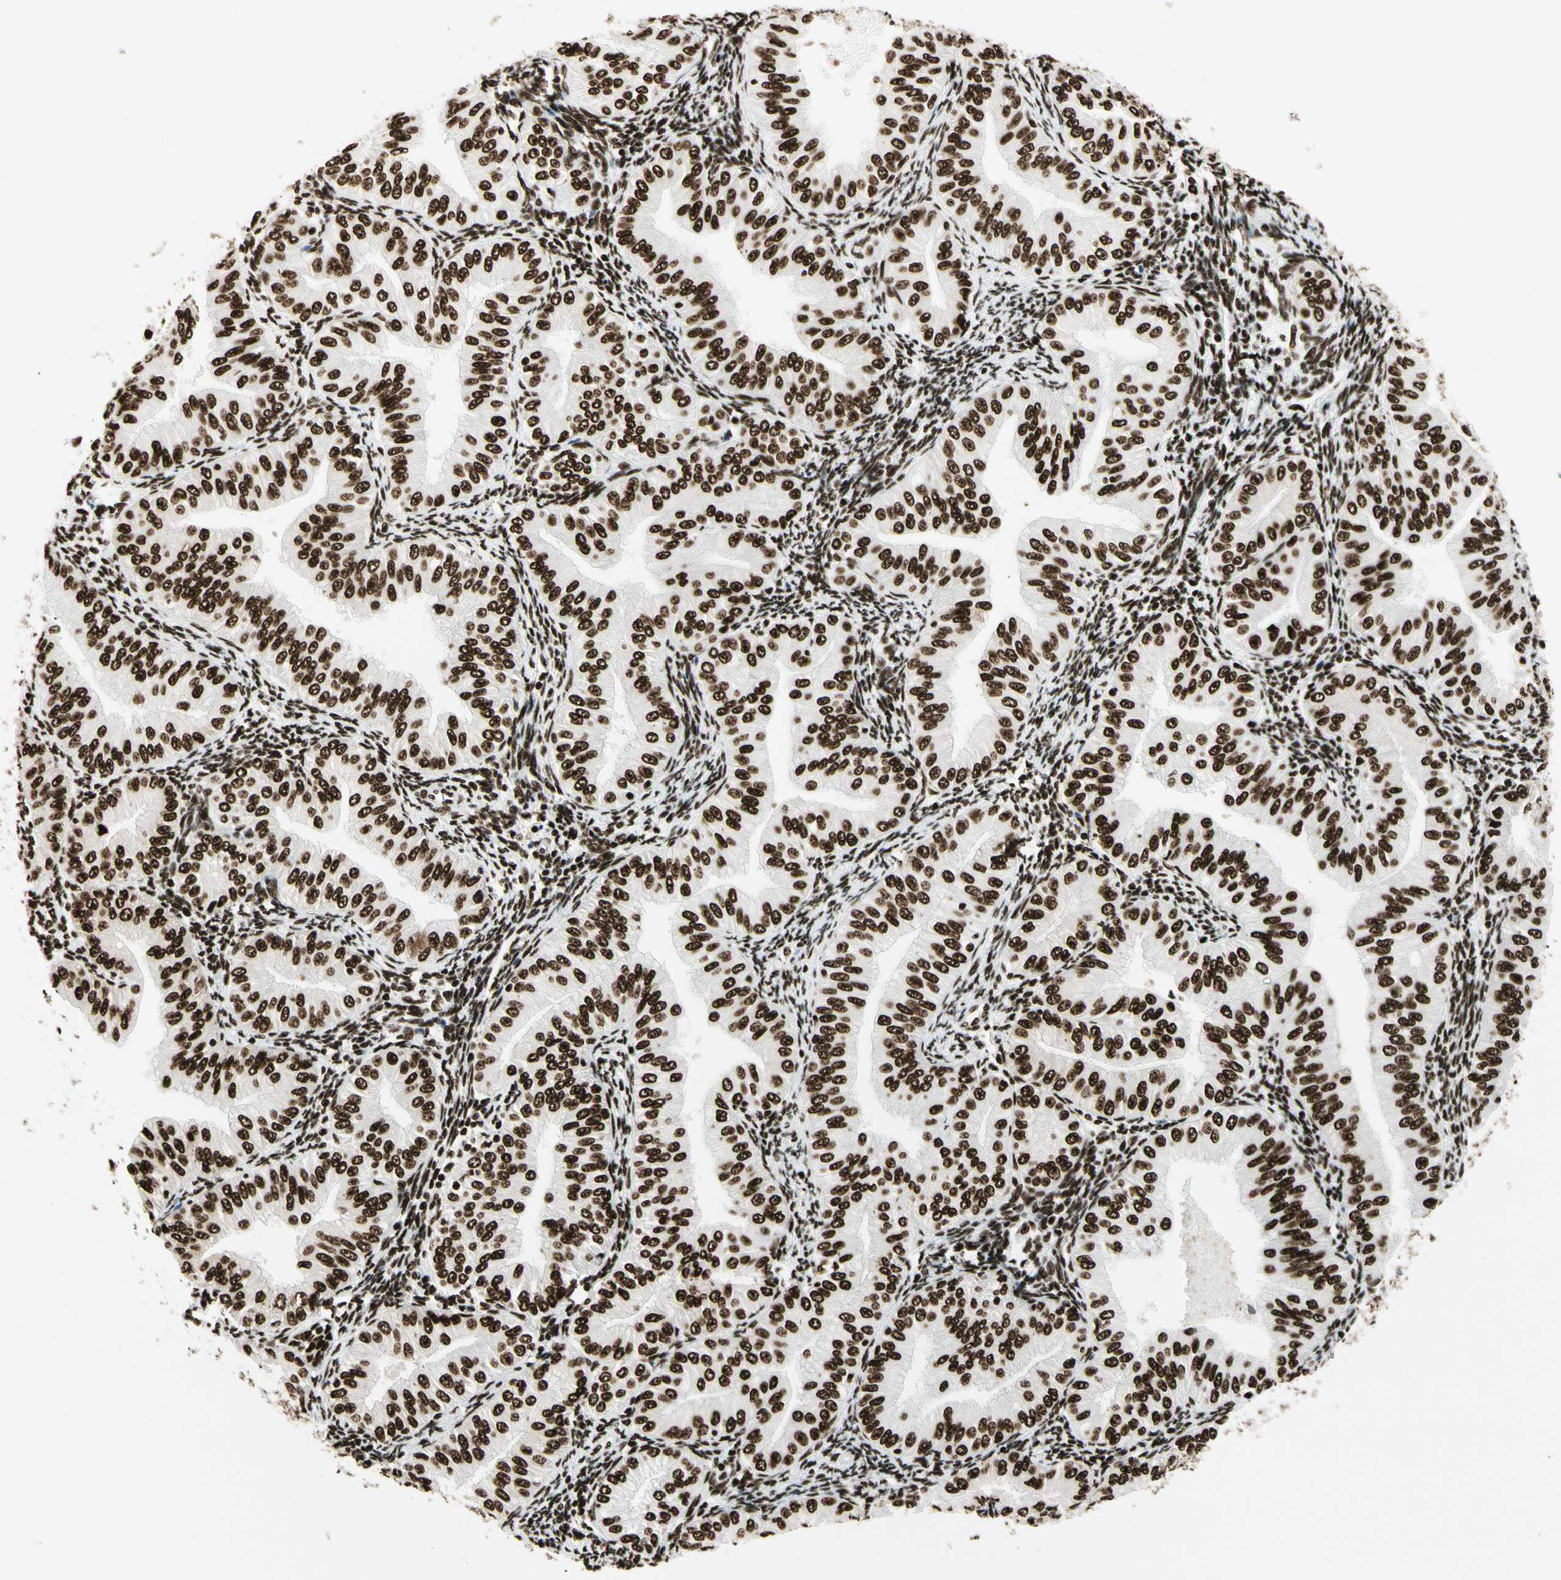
{"staining": {"intensity": "strong", "quantity": ">75%", "location": "nuclear"}, "tissue": "endometrial cancer", "cell_type": "Tumor cells", "image_type": "cancer", "snomed": [{"axis": "morphology", "description": "Normal tissue, NOS"}, {"axis": "morphology", "description": "Adenocarcinoma, NOS"}, {"axis": "topography", "description": "Endometrium"}], "caption": "IHC of endometrial cancer (adenocarcinoma) exhibits high levels of strong nuclear expression in about >75% of tumor cells. (DAB IHC with brightfield microscopy, high magnification).", "gene": "CCAR1", "patient": {"sex": "female", "age": 53}}